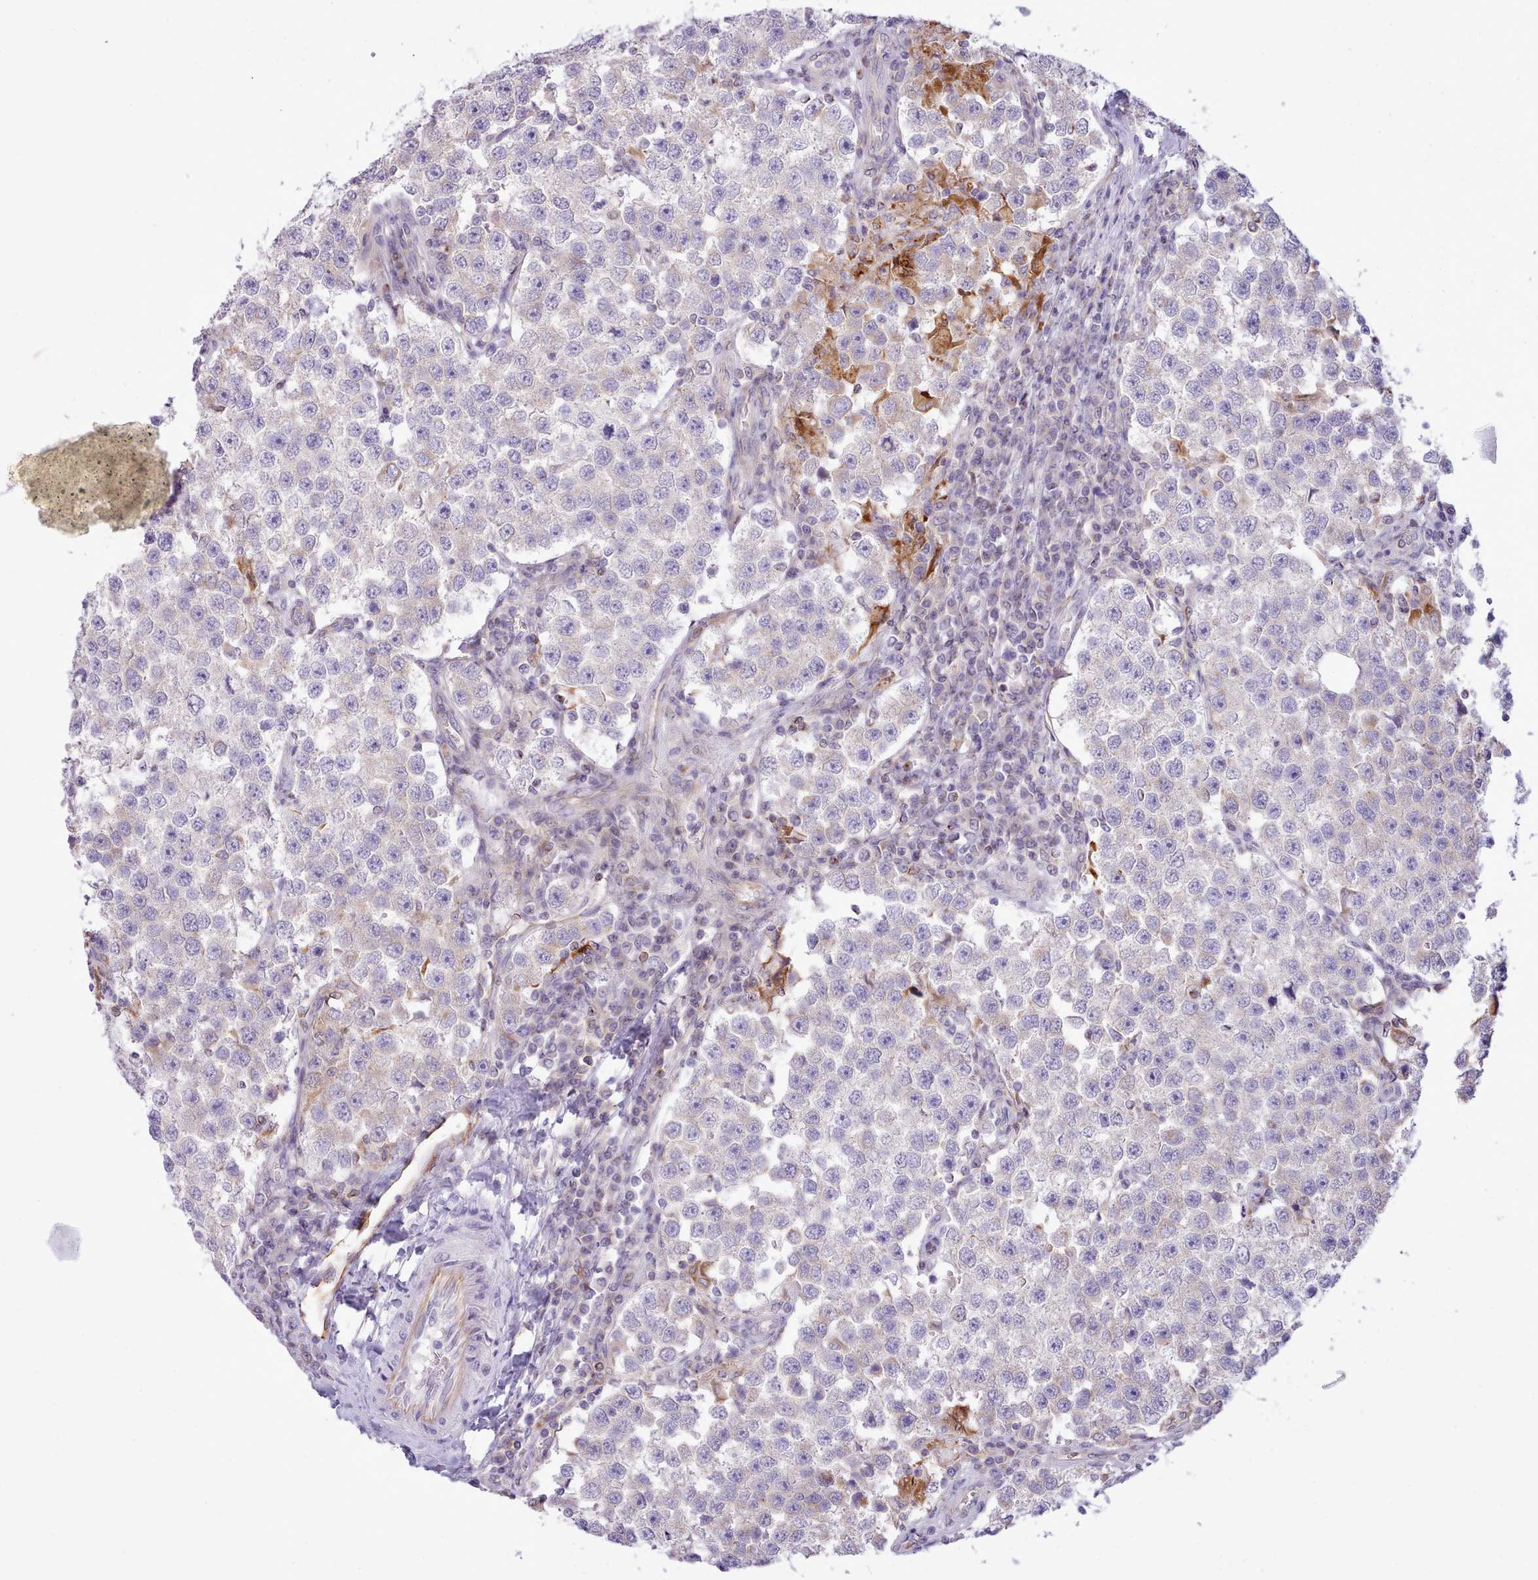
{"staining": {"intensity": "negative", "quantity": "none", "location": "none"}, "tissue": "testis cancer", "cell_type": "Tumor cells", "image_type": "cancer", "snomed": [{"axis": "morphology", "description": "Seminoma, NOS"}, {"axis": "topography", "description": "Testis"}], "caption": "IHC histopathology image of human testis cancer stained for a protein (brown), which exhibits no positivity in tumor cells.", "gene": "CYP2A13", "patient": {"sex": "male", "age": 37}}